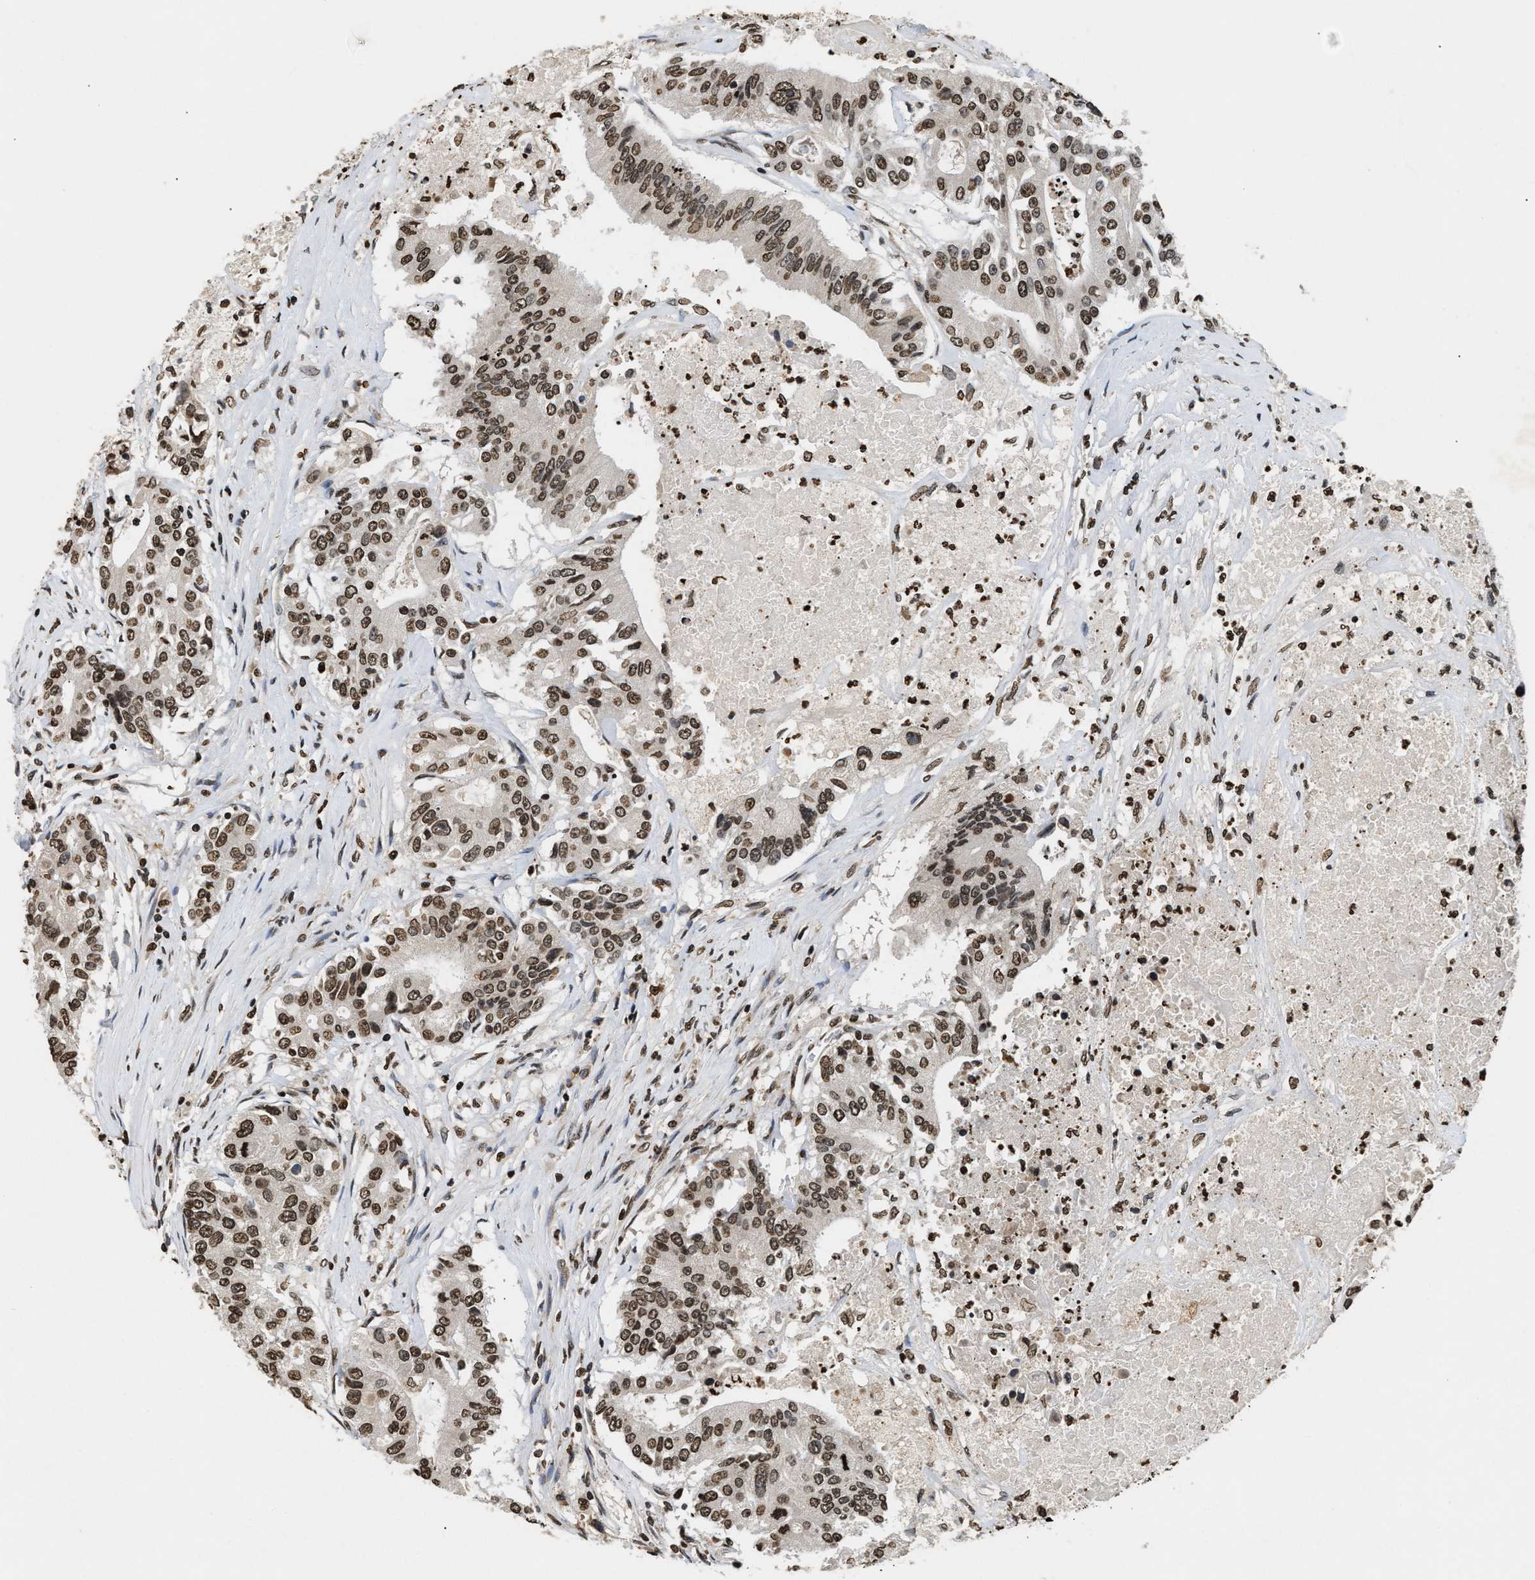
{"staining": {"intensity": "moderate", "quantity": ">75%", "location": "nuclear"}, "tissue": "colorectal cancer", "cell_type": "Tumor cells", "image_type": "cancer", "snomed": [{"axis": "morphology", "description": "Adenocarcinoma, NOS"}, {"axis": "topography", "description": "Colon"}], "caption": "An image showing moderate nuclear expression in about >75% of tumor cells in colorectal cancer (adenocarcinoma), as visualized by brown immunohistochemical staining.", "gene": "DNASE1L3", "patient": {"sex": "female", "age": 77}}